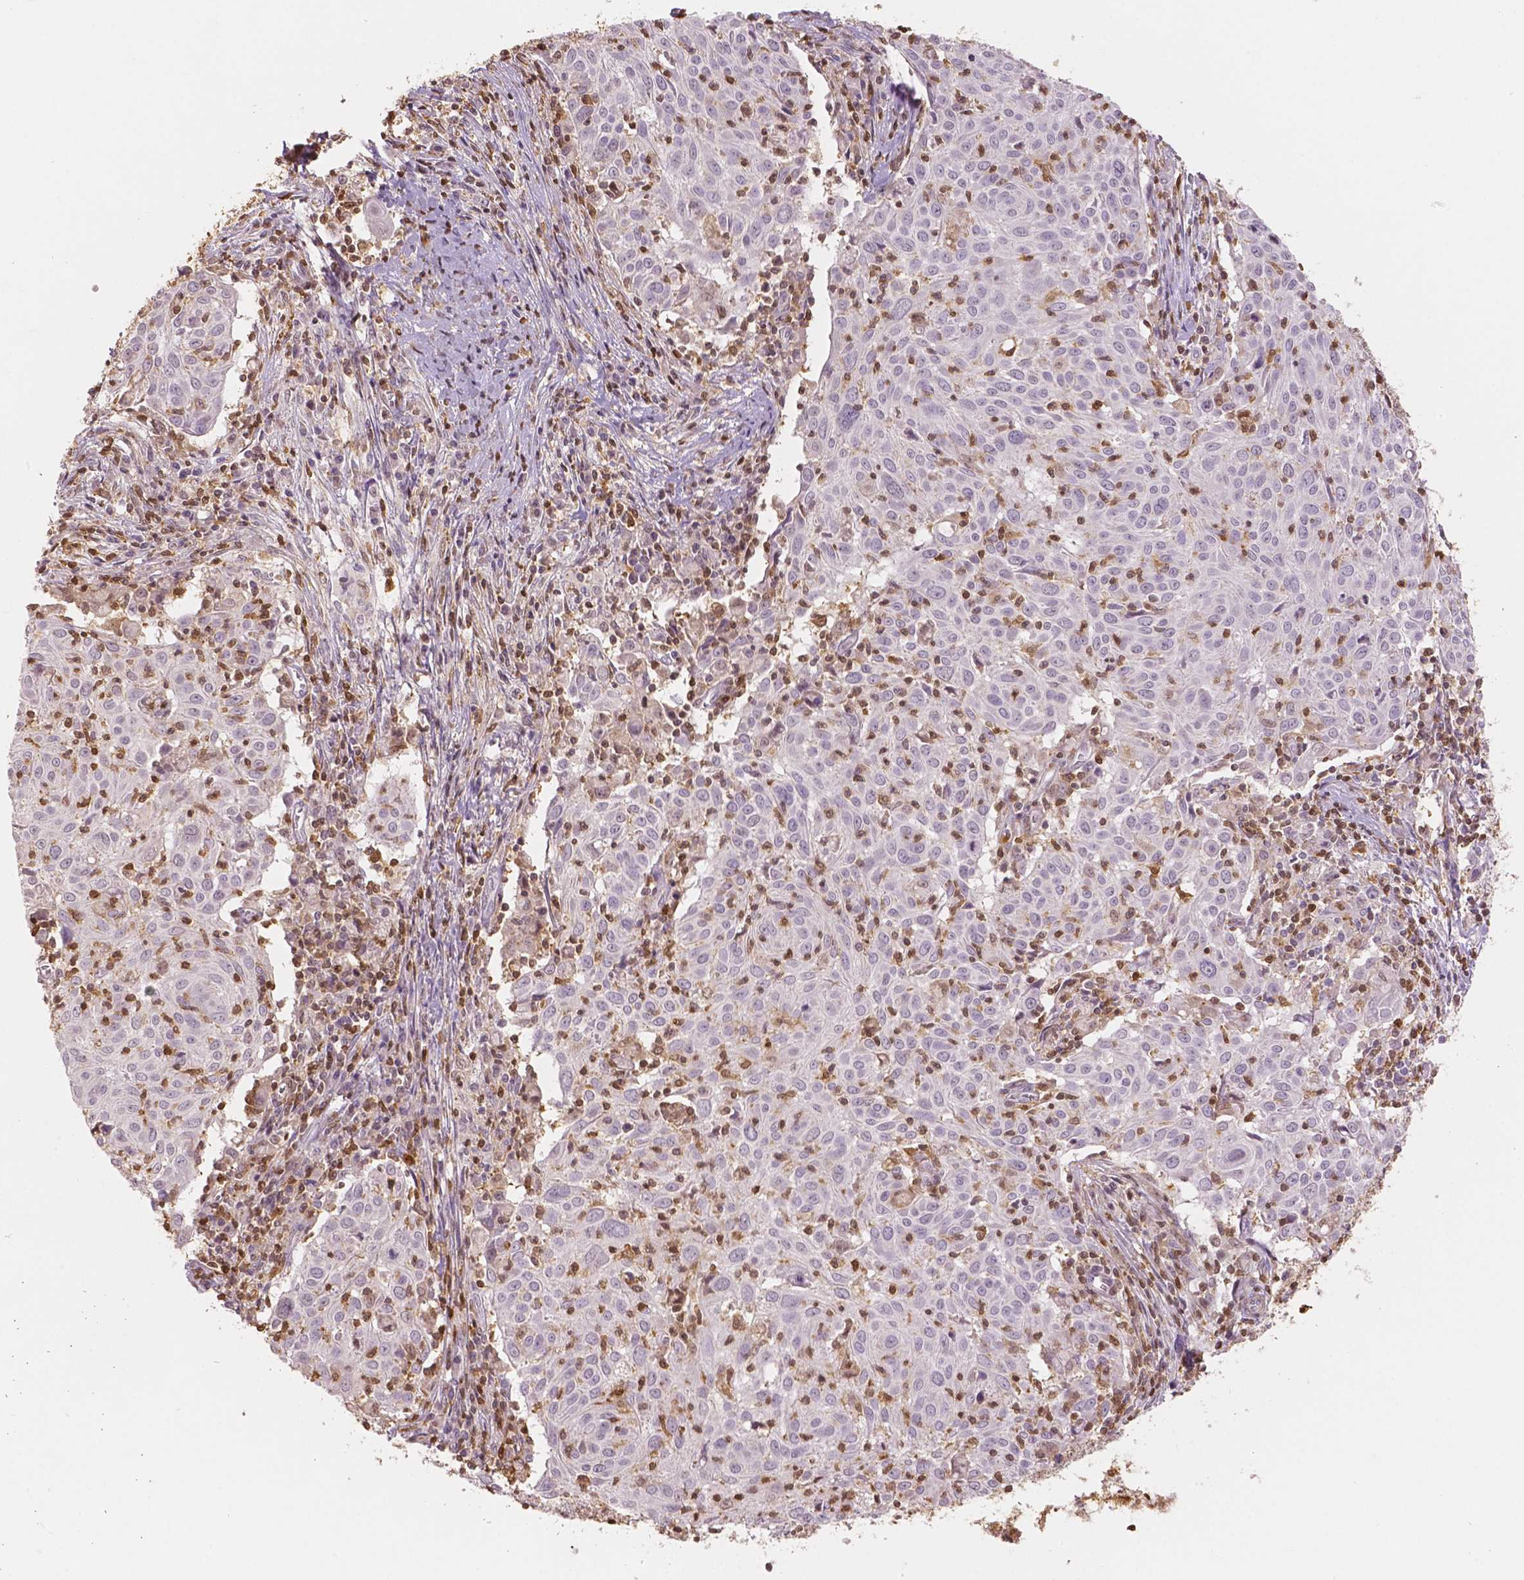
{"staining": {"intensity": "negative", "quantity": "none", "location": "none"}, "tissue": "cervical cancer", "cell_type": "Tumor cells", "image_type": "cancer", "snomed": [{"axis": "morphology", "description": "Squamous cell carcinoma, NOS"}, {"axis": "topography", "description": "Cervix"}], "caption": "Immunohistochemistry of human squamous cell carcinoma (cervical) shows no expression in tumor cells.", "gene": "S100A4", "patient": {"sex": "female", "age": 39}}